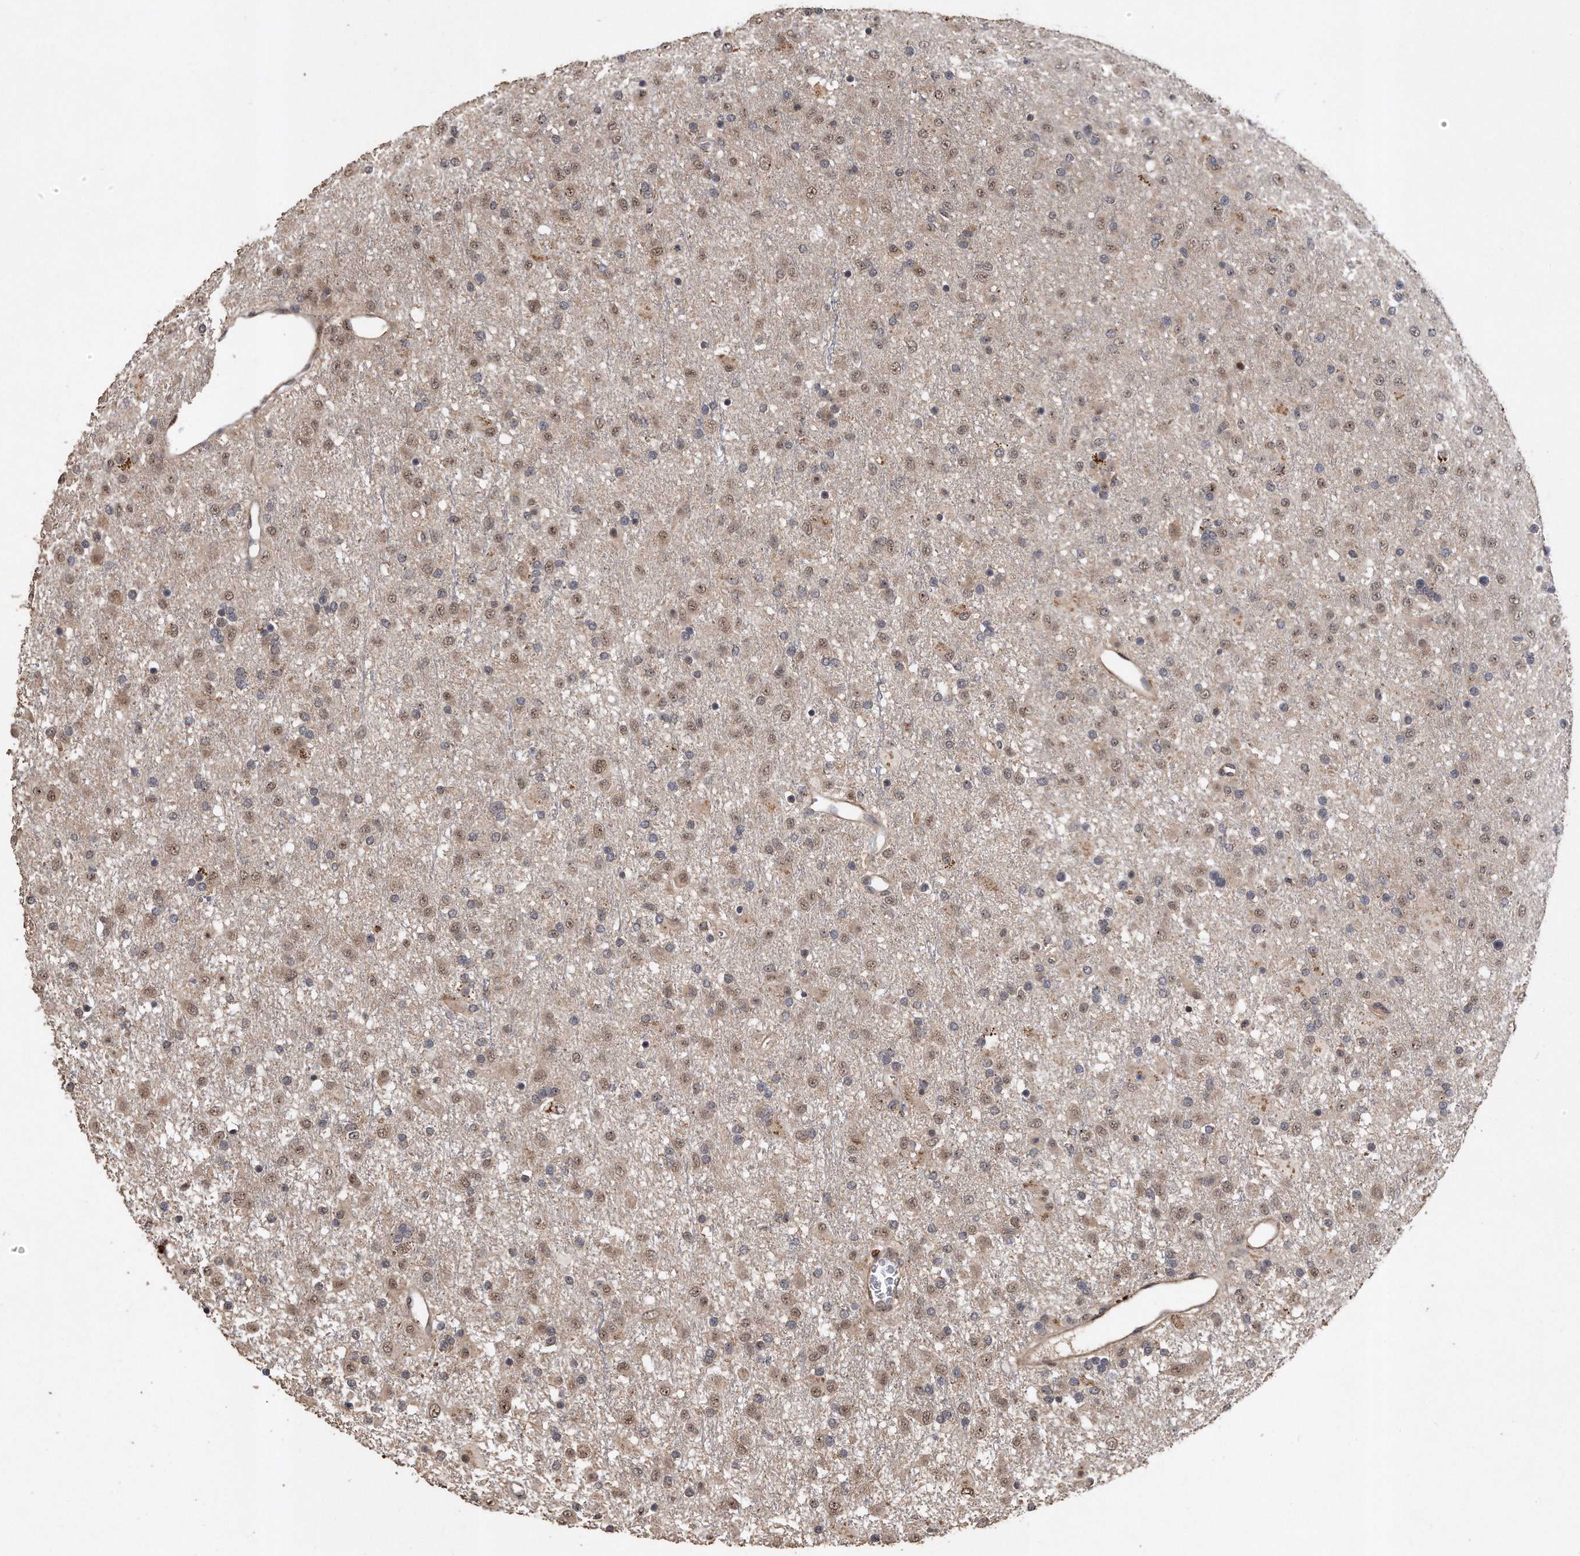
{"staining": {"intensity": "weak", "quantity": ">75%", "location": "cytoplasmic/membranous,nuclear"}, "tissue": "glioma", "cell_type": "Tumor cells", "image_type": "cancer", "snomed": [{"axis": "morphology", "description": "Glioma, malignant, Low grade"}, {"axis": "topography", "description": "Brain"}], "caption": "Immunohistochemistry photomicrograph of human malignant glioma (low-grade) stained for a protein (brown), which demonstrates low levels of weak cytoplasmic/membranous and nuclear expression in approximately >75% of tumor cells.", "gene": "PELO", "patient": {"sex": "male", "age": 65}}